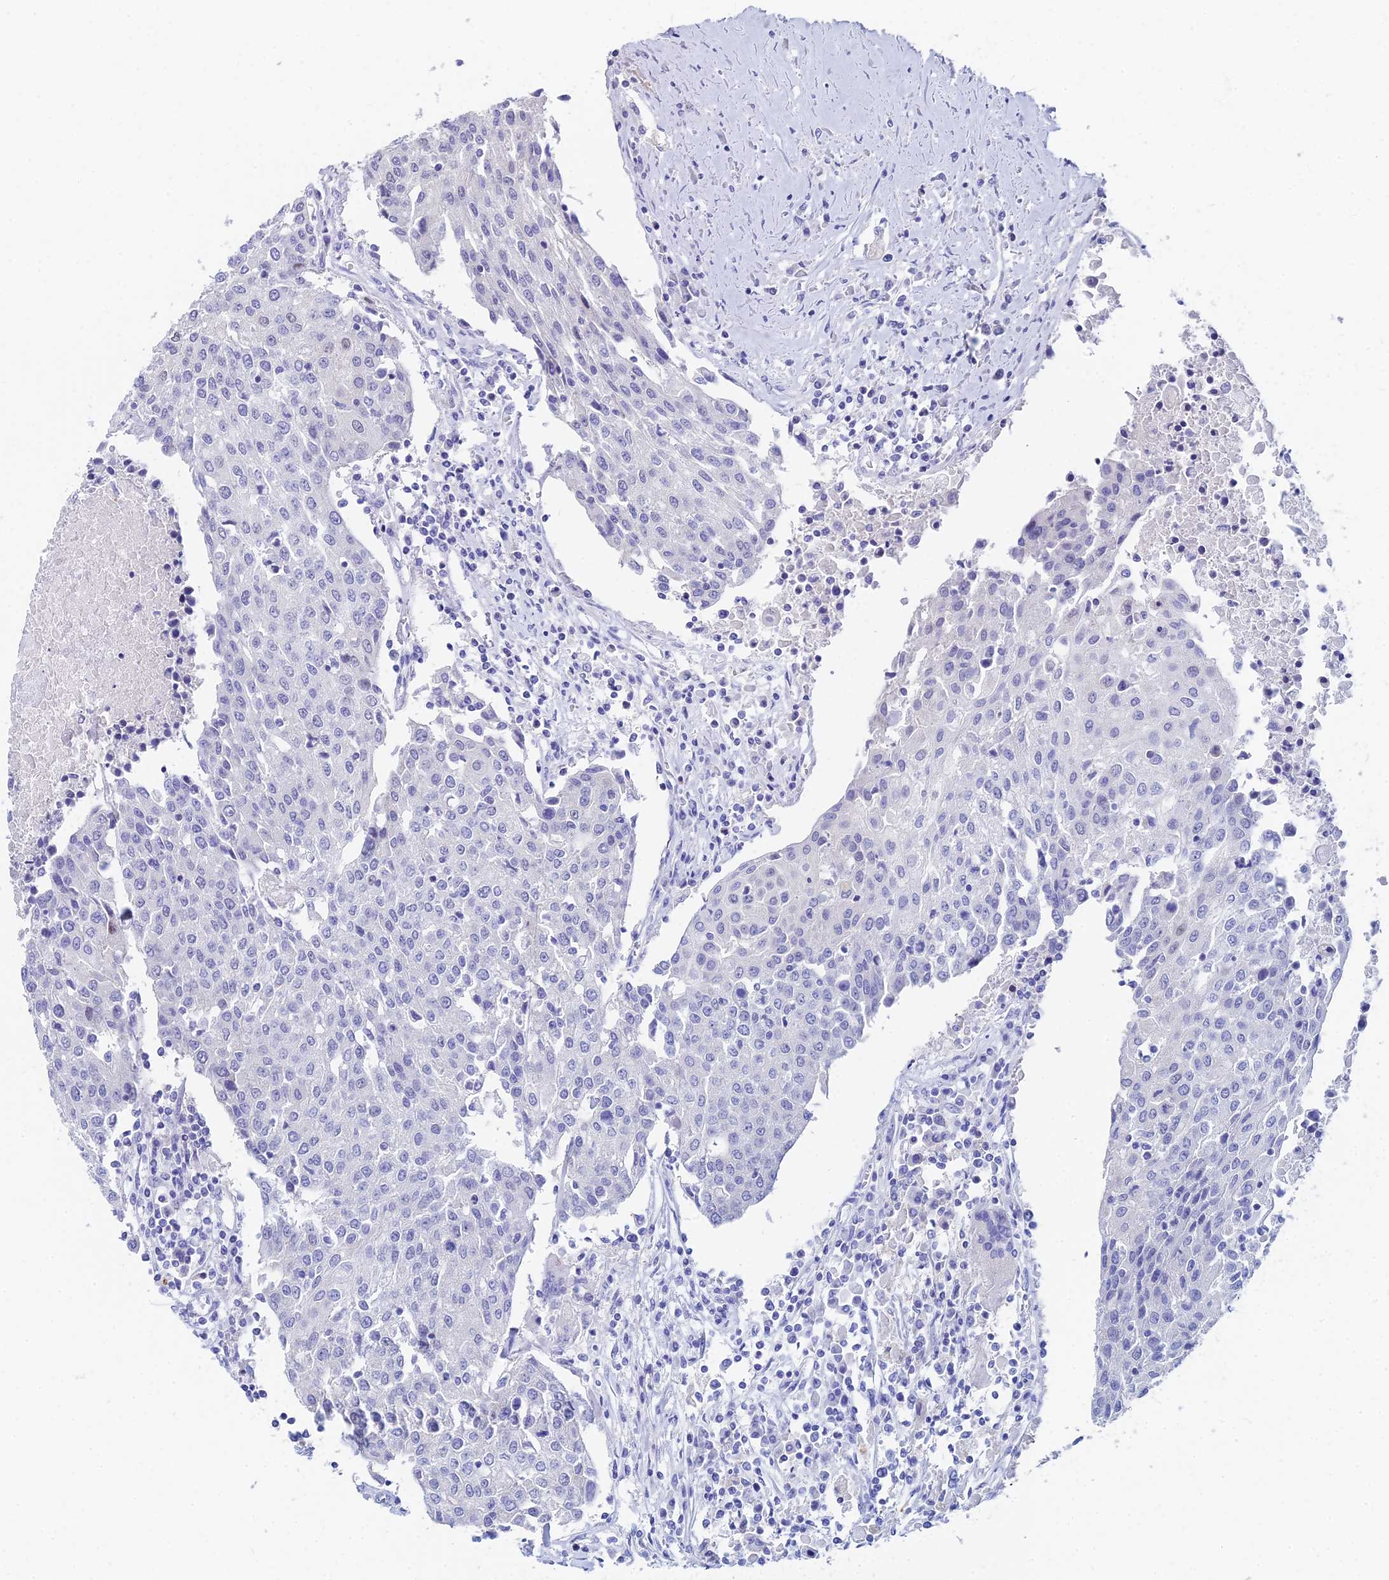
{"staining": {"intensity": "negative", "quantity": "none", "location": "none"}, "tissue": "urothelial cancer", "cell_type": "Tumor cells", "image_type": "cancer", "snomed": [{"axis": "morphology", "description": "Urothelial carcinoma, High grade"}, {"axis": "topography", "description": "Urinary bladder"}], "caption": "A micrograph of human urothelial cancer is negative for staining in tumor cells.", "gene": "HSPA1L", "patient": {"sex": "female", "age": 85}}